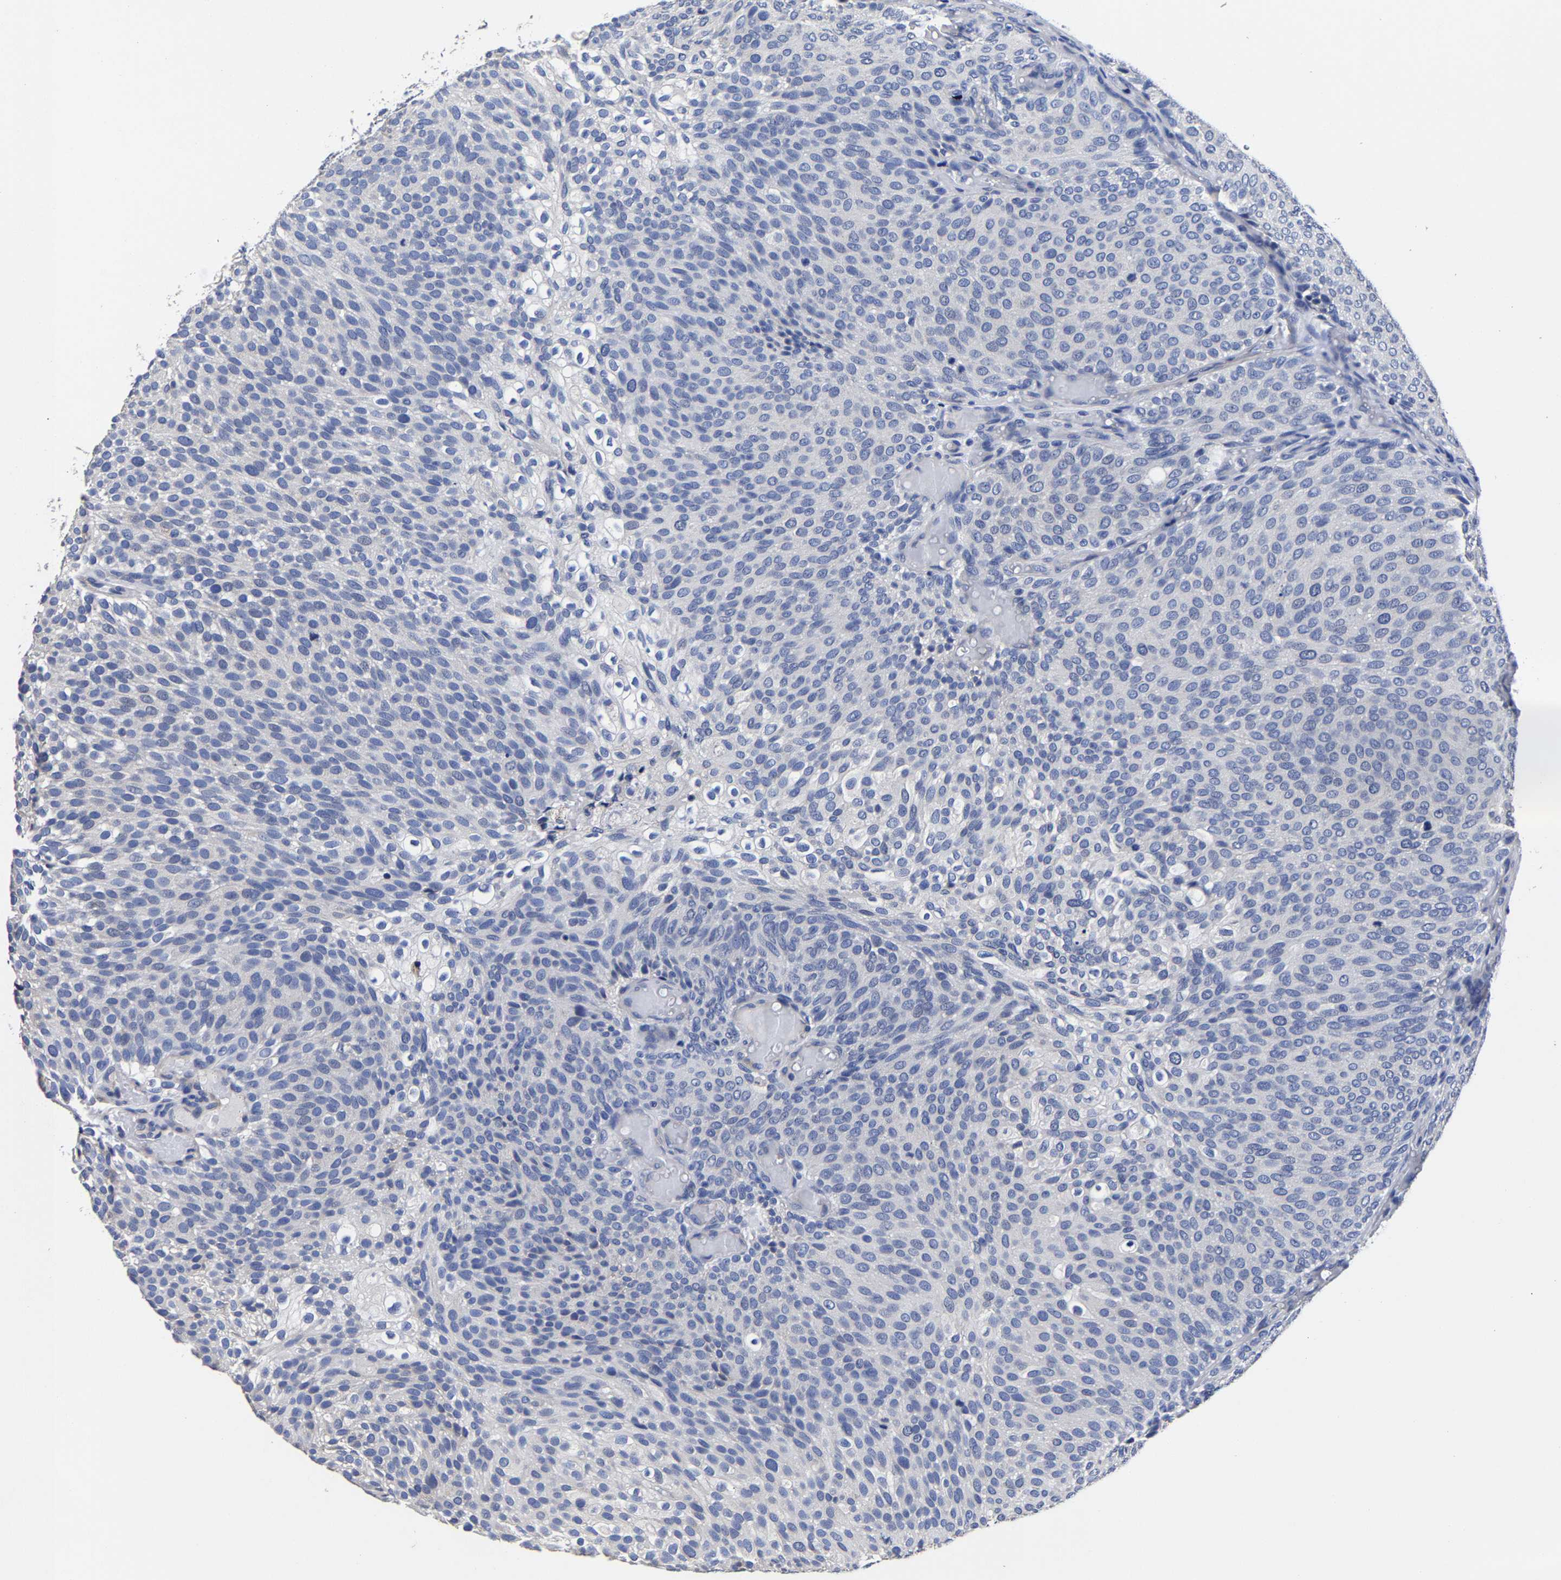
{"staining": {"intensity": "negative", "quantity": "none", "location": "none"}, "tissue": "urothelial cancer", "cell_type": "Tumor cells", "image_type": "cancer", "snomed": [{"axis": "morphology", "description": "Urothelial carcinoma, Low grade"}, {"axis": "topography", "description": "Urinary bladder"}], "caption": "This is an immunohistochemistry (IHC) photomicrograph of urothelial cancer. There is no staining in tumor cells.", "gene": "AKAP4", "patient": {"sex": "male", "age": 78}}